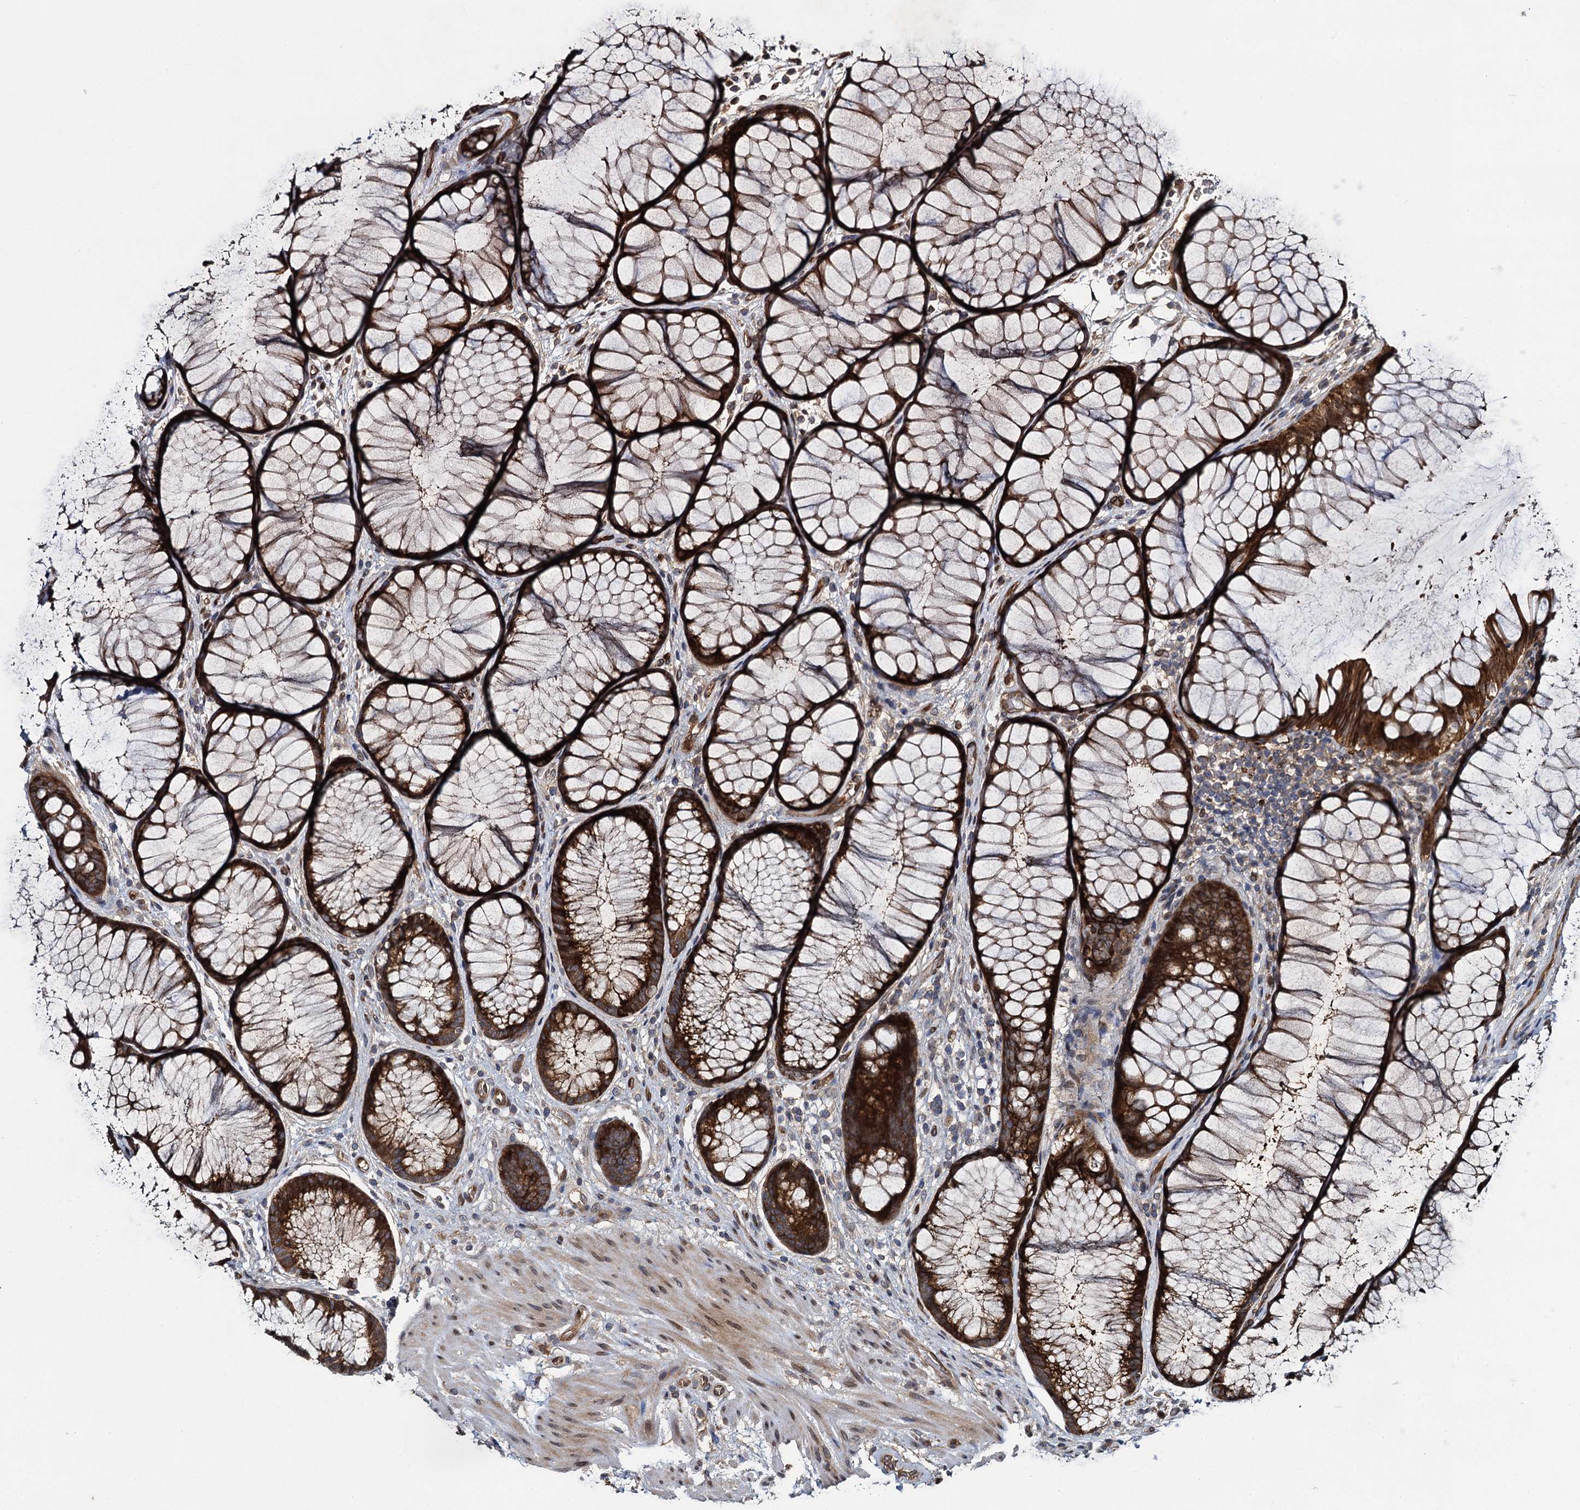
{"staining": {"intensity": "moderate", "quantity": ">75%", "location": "cytoplasmic/membranous"}, "tissue": "colon", "cell_type": "Endothelial cells", "image_type": "normal", "snomed": [{"axis": "morphology", "description": "Normal tissue, NOS"}, {"axis": "topography", "description": "Colon"}], "caption": "This photomicrograph shows unremarkable colon stained with immunohistochemistry to label a protein in brown. The cytoplasmic/membranous of endothelial cells show moderate positivity for the protein. Nuclei are counter-stained blue.", "gene": "RHOBTB1", "patient": {"sex": "female", "age": 82}}